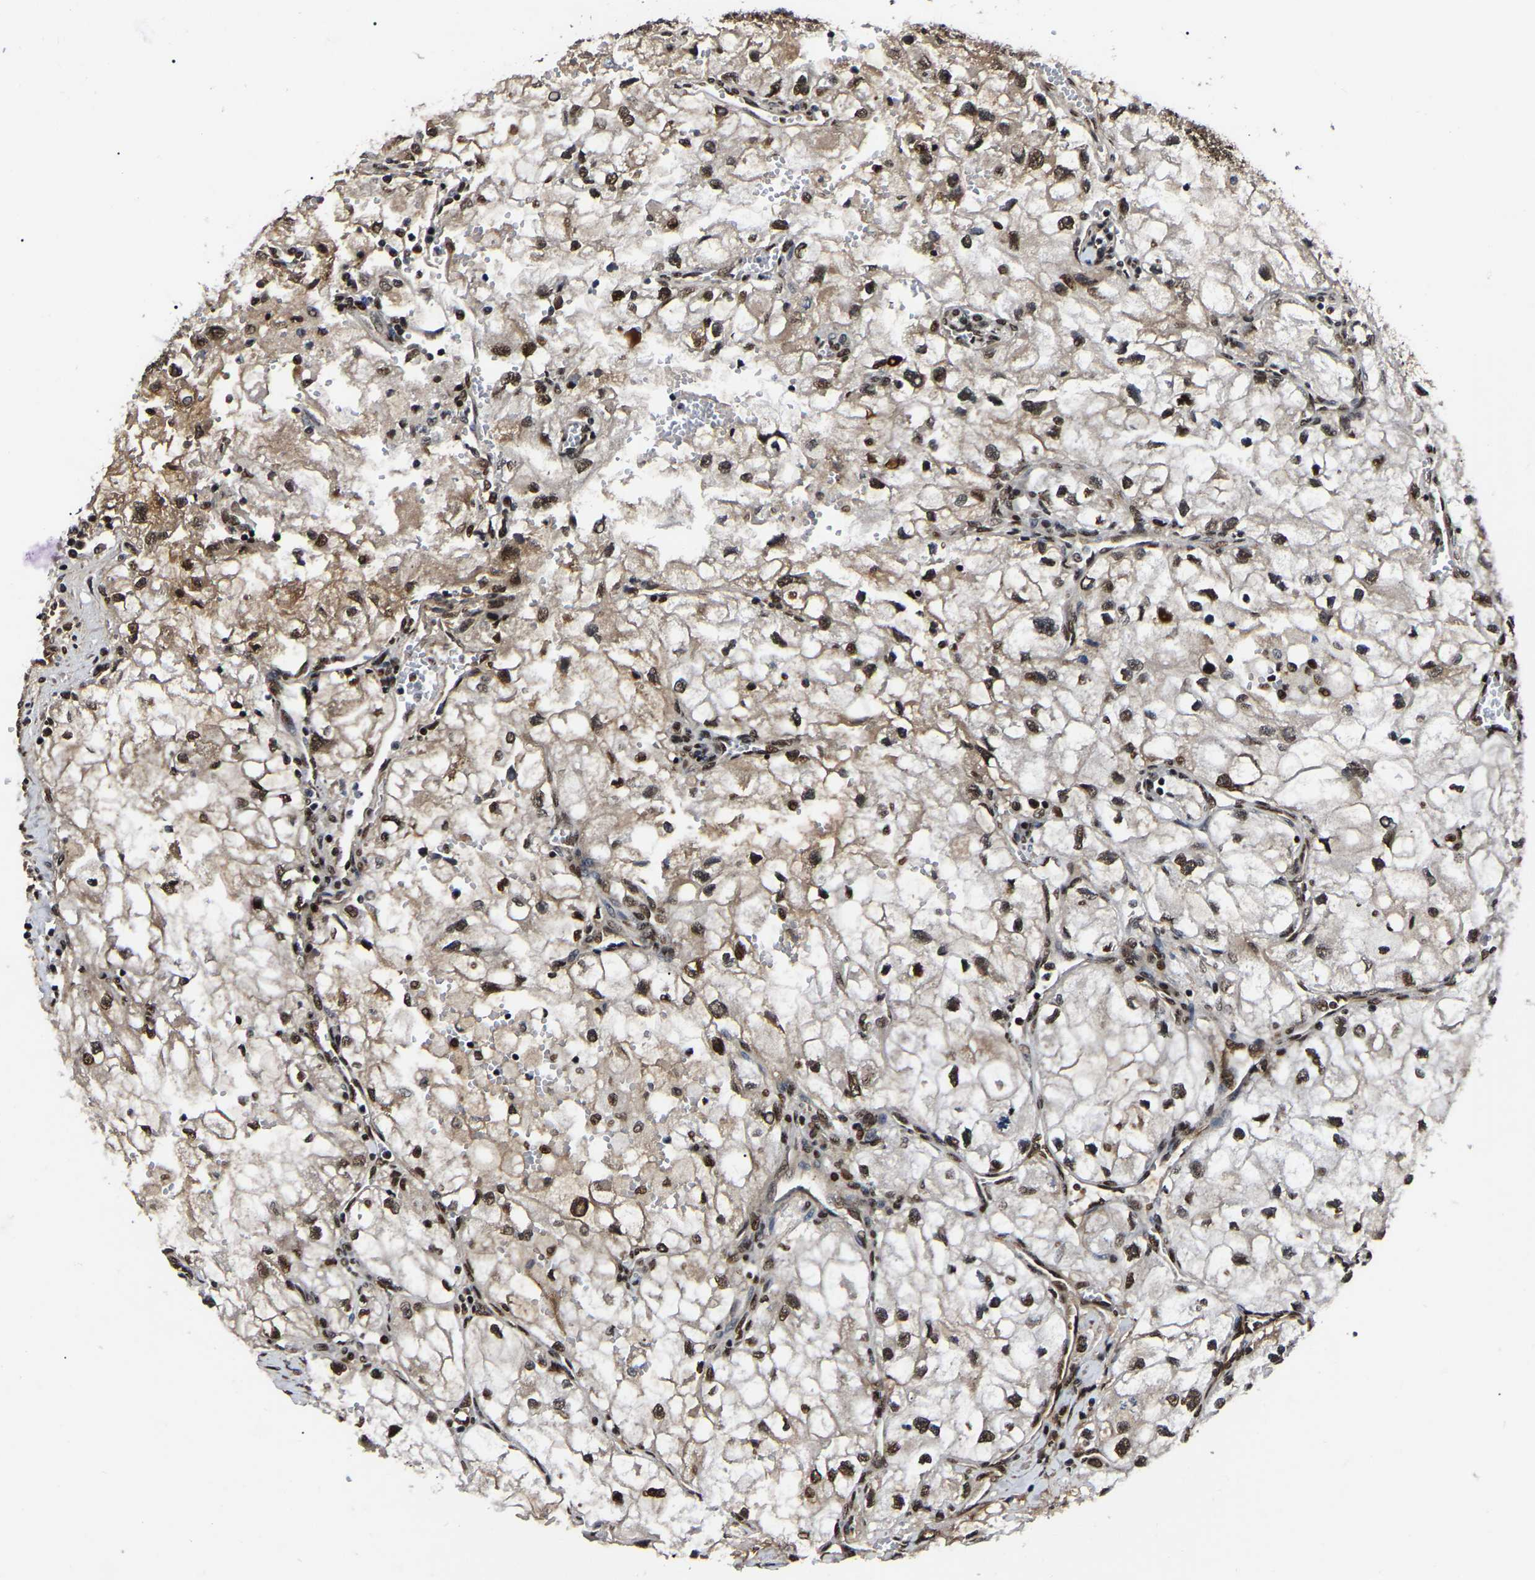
{"staining": {"intensity": "strong", "quantity": ">75%", "location": "cytoplasmic/membranous,nuclear"}, "tissue": "renal cancer", "cell_type": "Tumor cells", "image_type": "cancer", "snomed": [{"axis": "morphology", "description": "Adenocarcinoma, NOS"}, {"axis": "topography", "description": "Kidney"}], "caption": "Renal cancer stained with a protein marker shows strong staining in tumor cells.", "gene": "TRIM35", "patient": {"sex": "female", "age": 70}}